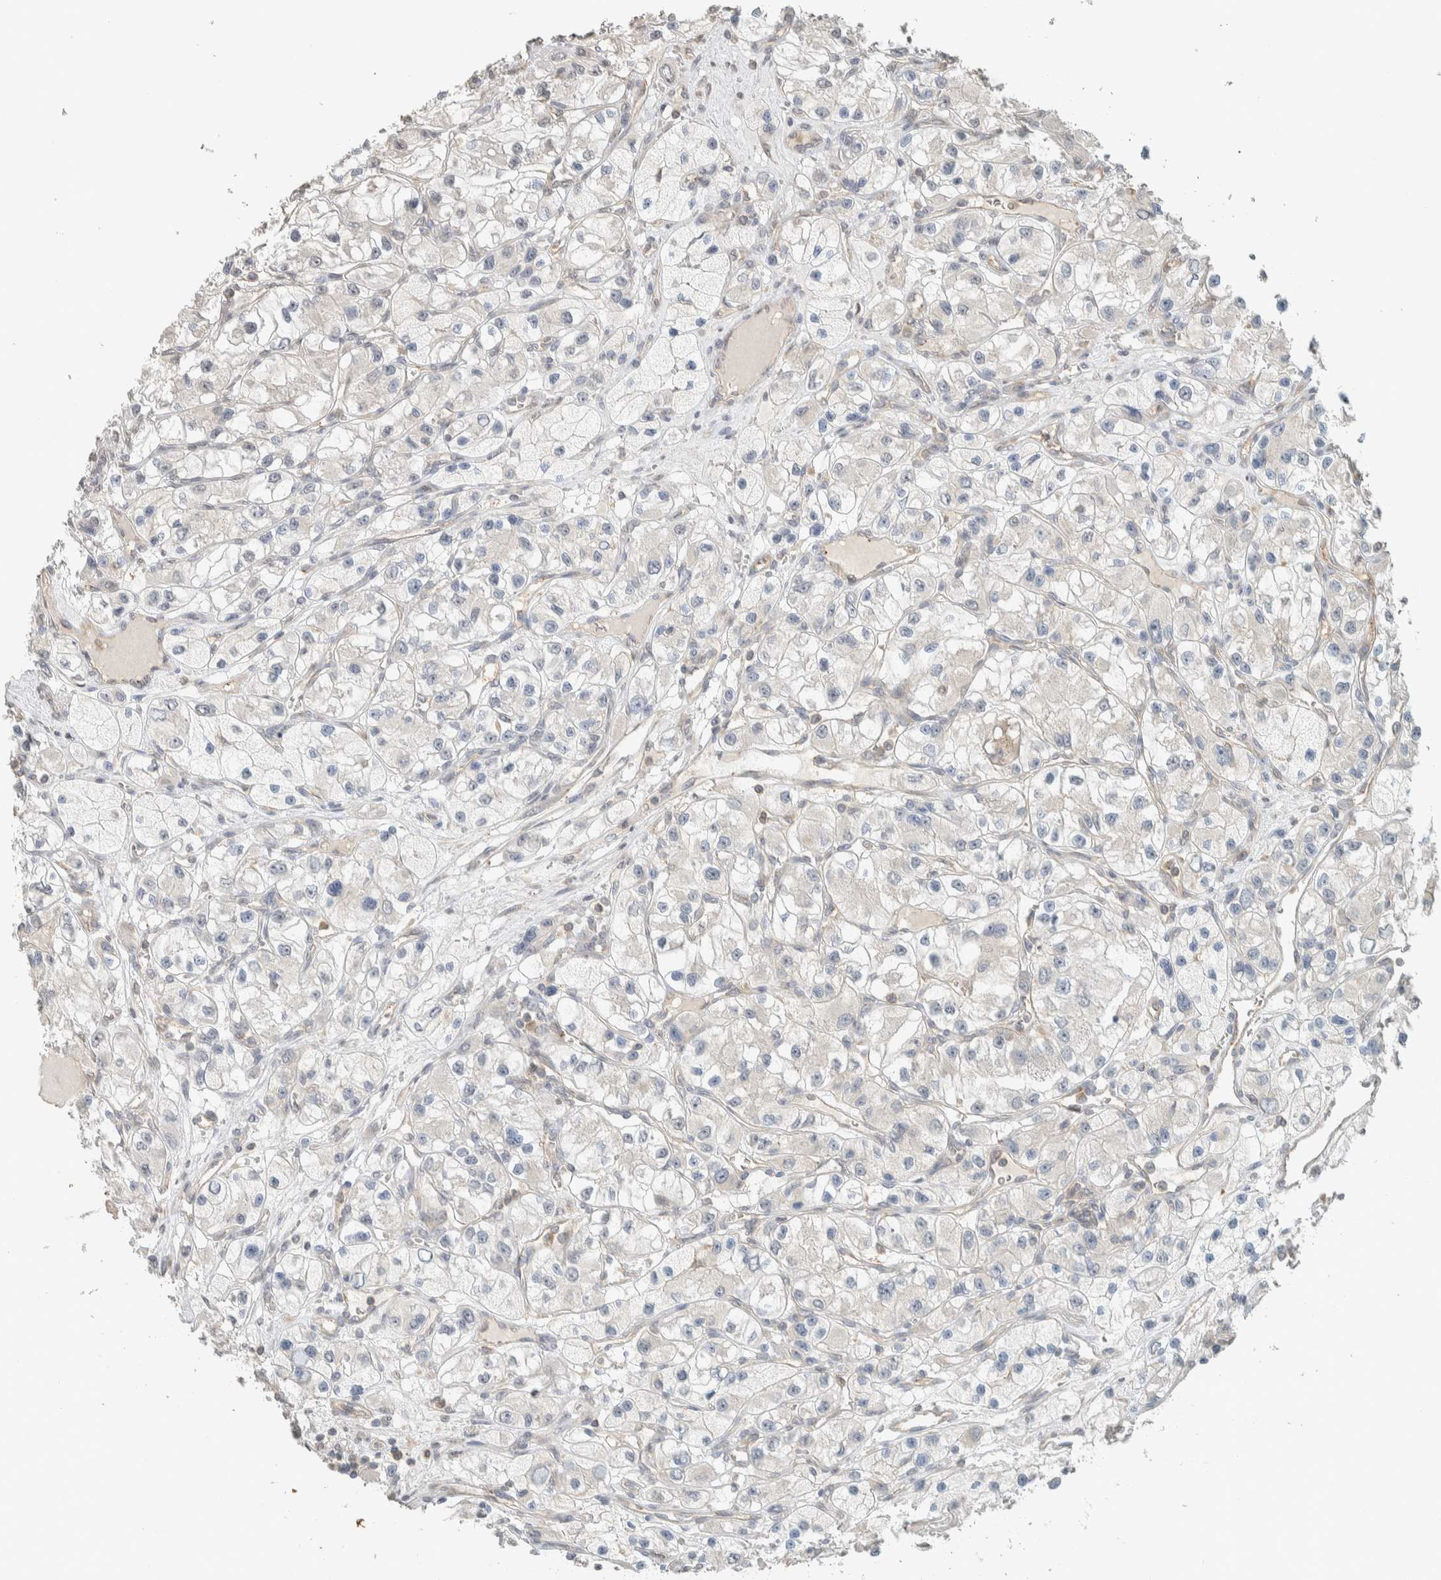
{"staining": {"intensity": "negative", "quantity": "none", "location": "none"}, "tissue": "renal cancer", "cell_type": "Tumor cells", "image_type": "cancer", "snomed": [{"axis": "morphology", "description": "Adenocarcinoma, NOS"}, {"axis": "topography", "description": "Kidney"}], "caption": "Immunohistochemistry (IHC) image of renal adenocarcinoma stained for a protein (brown), which demonstrates no staining in tumor cells.", "gene": "PDE7B", "patient": {"sex": "female", "age": 57}}